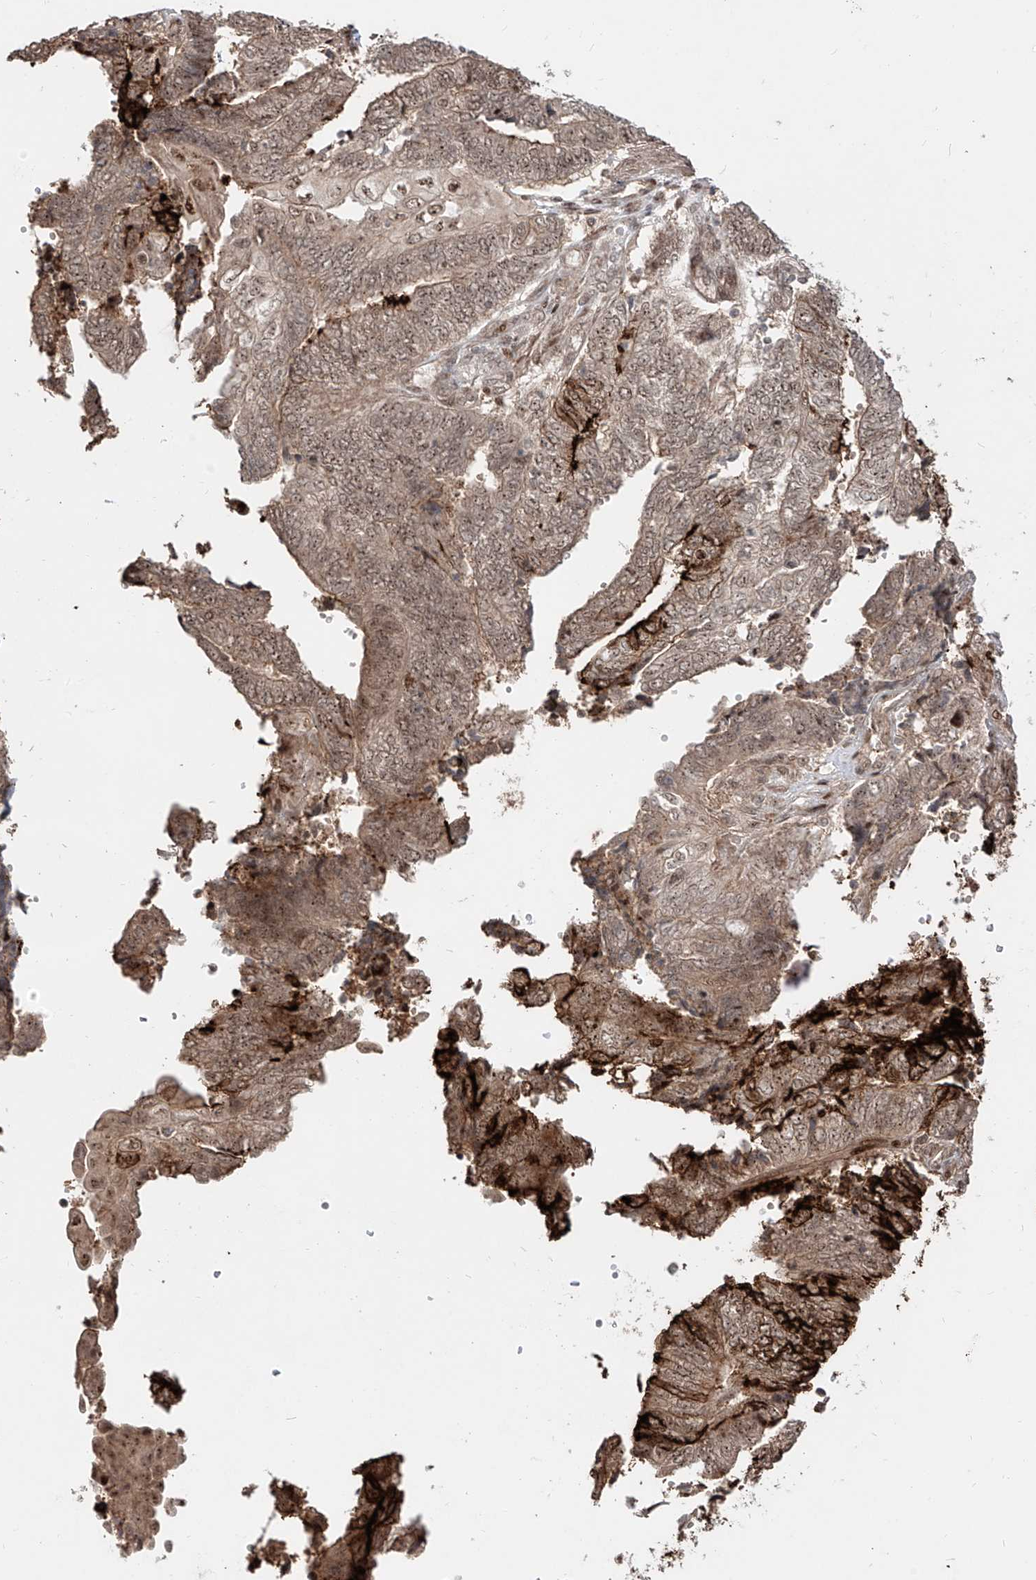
{"staining": {"intensity": "moderate", "quantity": ">75%", "location": "cytoplasmic/membranous,nuclear"}, "tissue": "endometrial cancer", "cell_type": "Tumor cells", "image_type": "cancer", "snomed": [{"axis": "morphology", "description": "Adenocarcinoma, NOS"}, {"axis": "topography", "description": "Uterus"}, {"axis": "topography", "description": "Endometrium"}], "caption": "The micrograph exhibits staining of endometrial cancer (adenocarcinoma), revealing moderate cytoplasmic/membranous and nuclear protein staining (brown color) within tumor cells.", "gene": "ZNF710", "patient": {"sex": "female", "age": 70}}